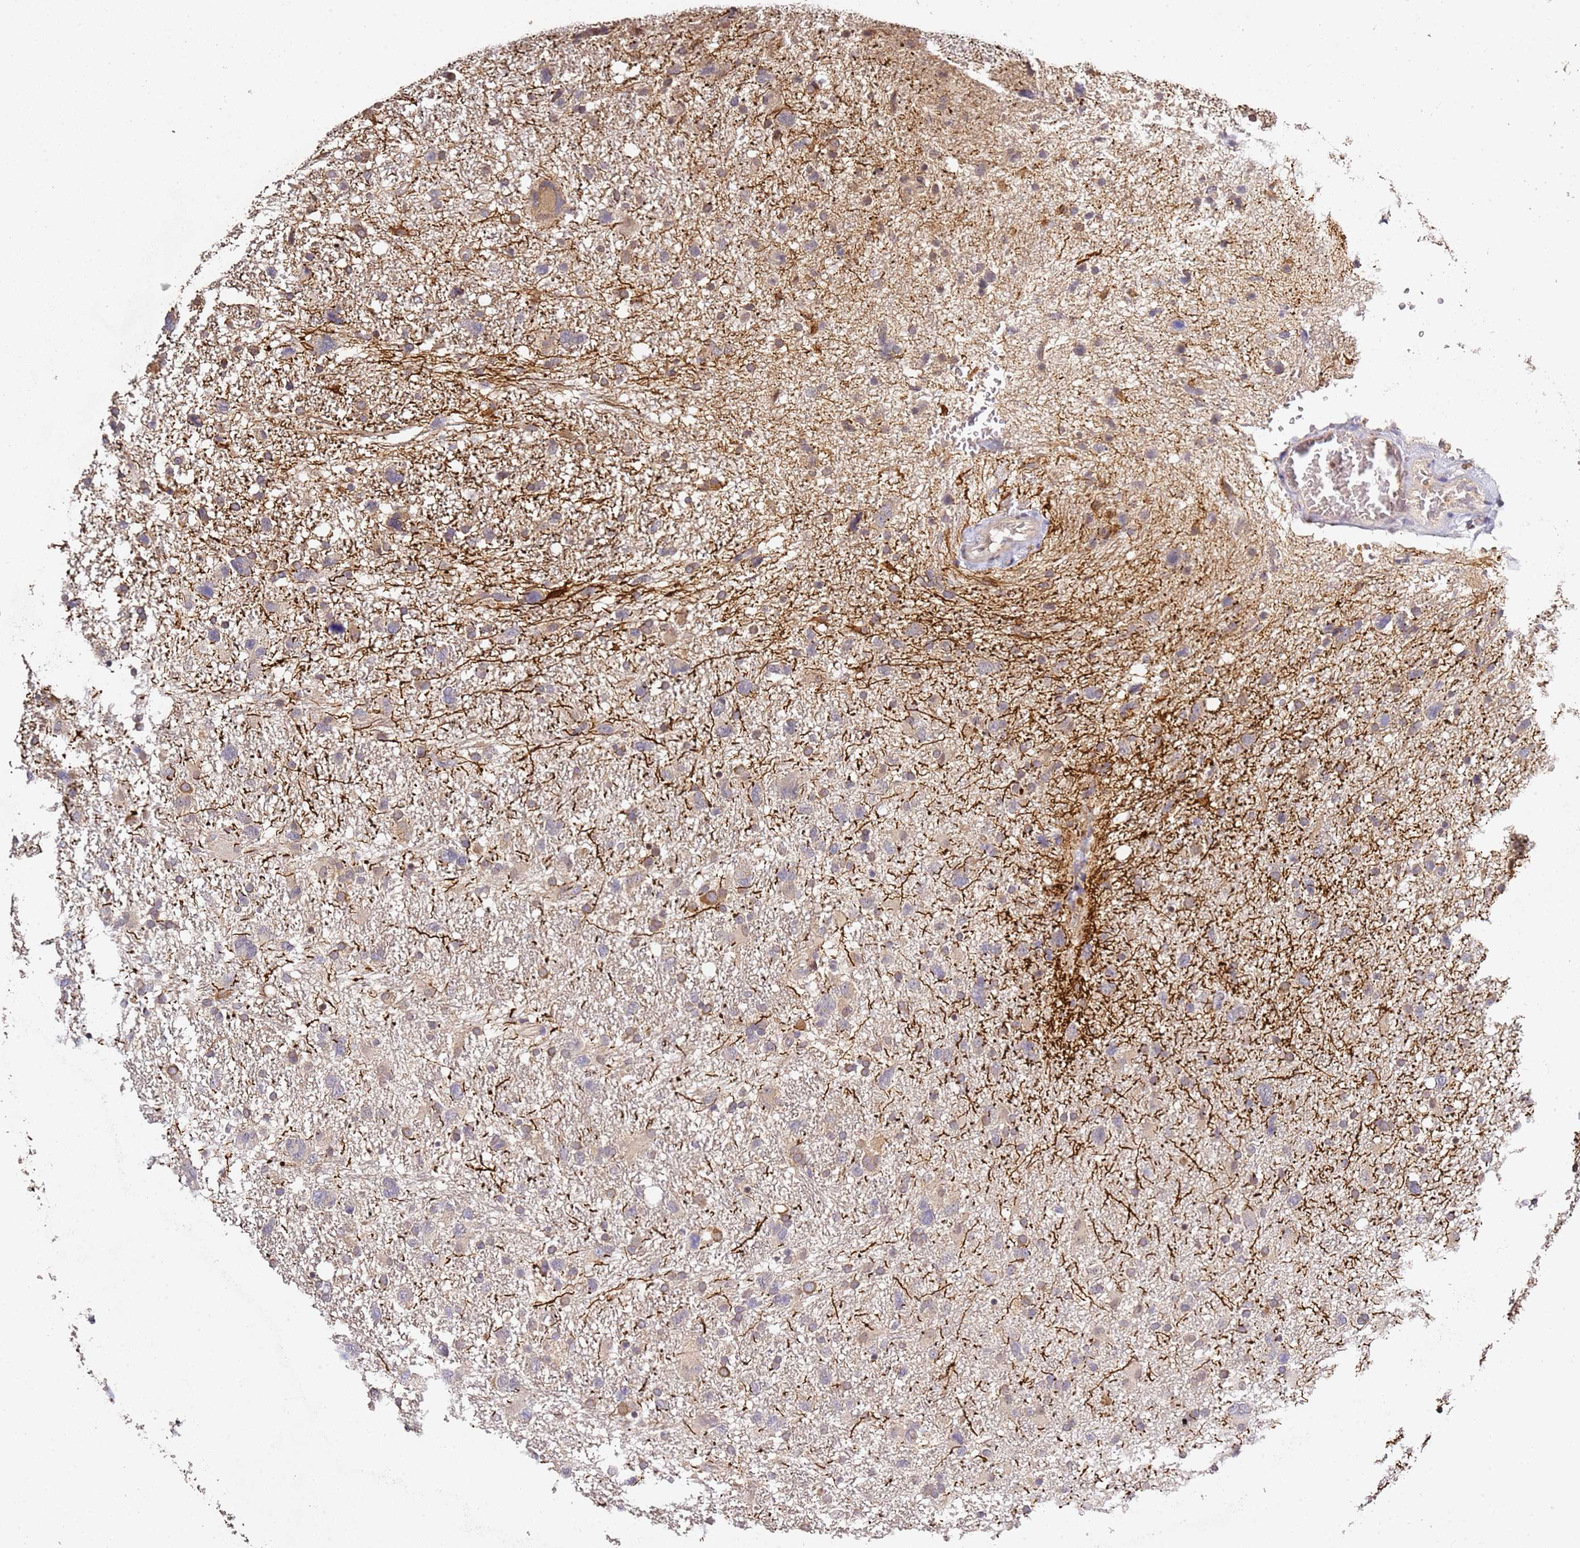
{"staining": {"intensity": "weak", "quantity": "<25%", "location": "cytoplasmic/membranous"}, "tissue": "glioma", "cell_type": "Tumor cells", "image_type": "cancer", "snomed": [{"axis": "morphology", "description": "Glioma, malignant, High grade"}, {"axis": "topography", "description": "Brain"}], "caption": "Tumor cells show no significant protein staining in malignant glioma (high-grade).", "gene": "OSBPL2", "patient": {"sex": "male", "age": 61}}